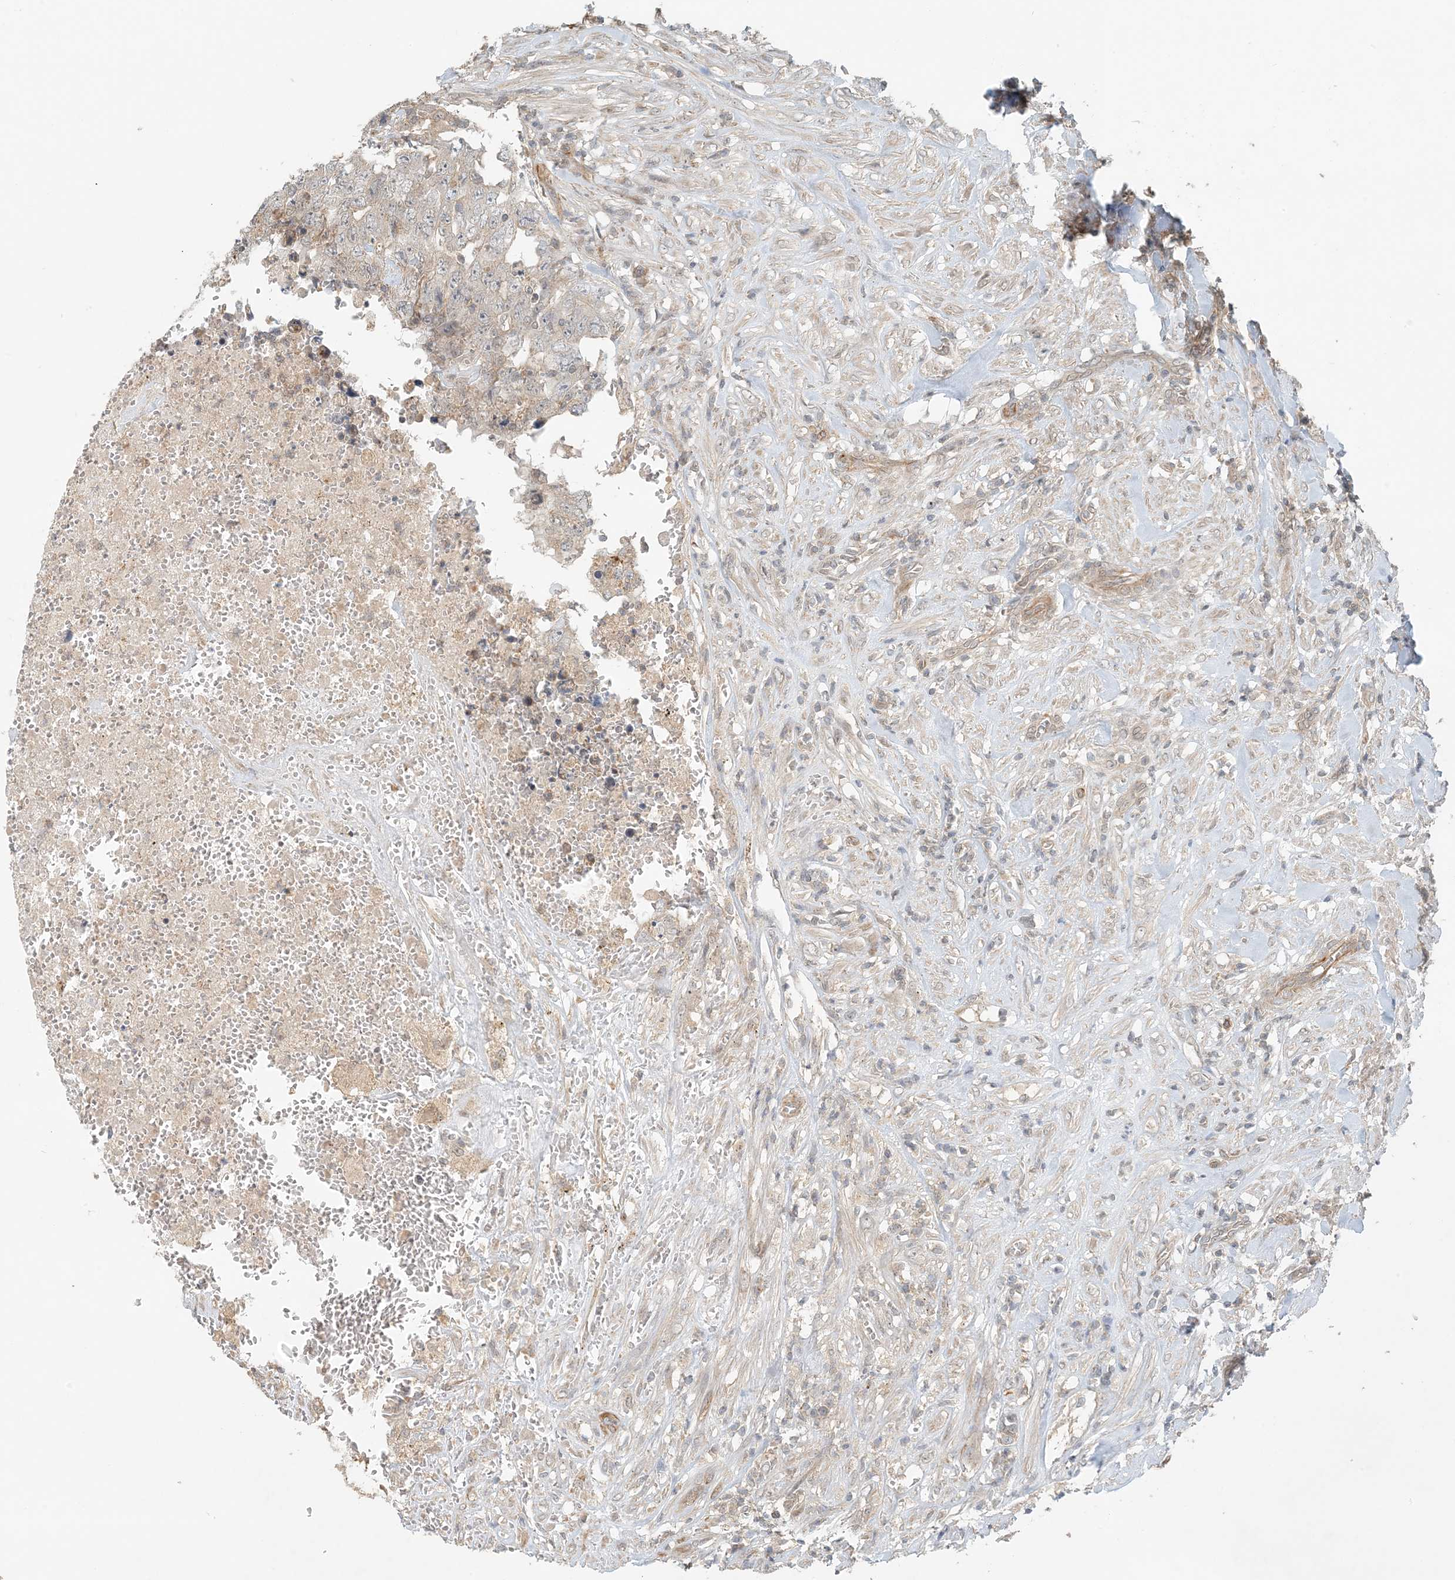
{"staining": {"intensity": "weak", "quantity": "25%-75%", "location": "cytoplasmic/membranous"}, "tissue": "testis cancer", "cell_type": "Tumor cells", "image_type": "cancer", "snomed": [{"axis": "morphology", "description": "Carcinoma, Embryonal, NOS"}, {"axis": "topography", "description": "Testis"}], "caption": "DAB immunohistochemical staining of human testis cancer reveals weak cytoplasmic/membranous protein positivity in about 25%-75% of tumor cells. The staining is performed using DAB brown chromogen to label protein expression. The nuclei are counter-stained blue using hematoxylin.", "gene": "OBI1", "patient": {"sex": "male", "age": 26}}